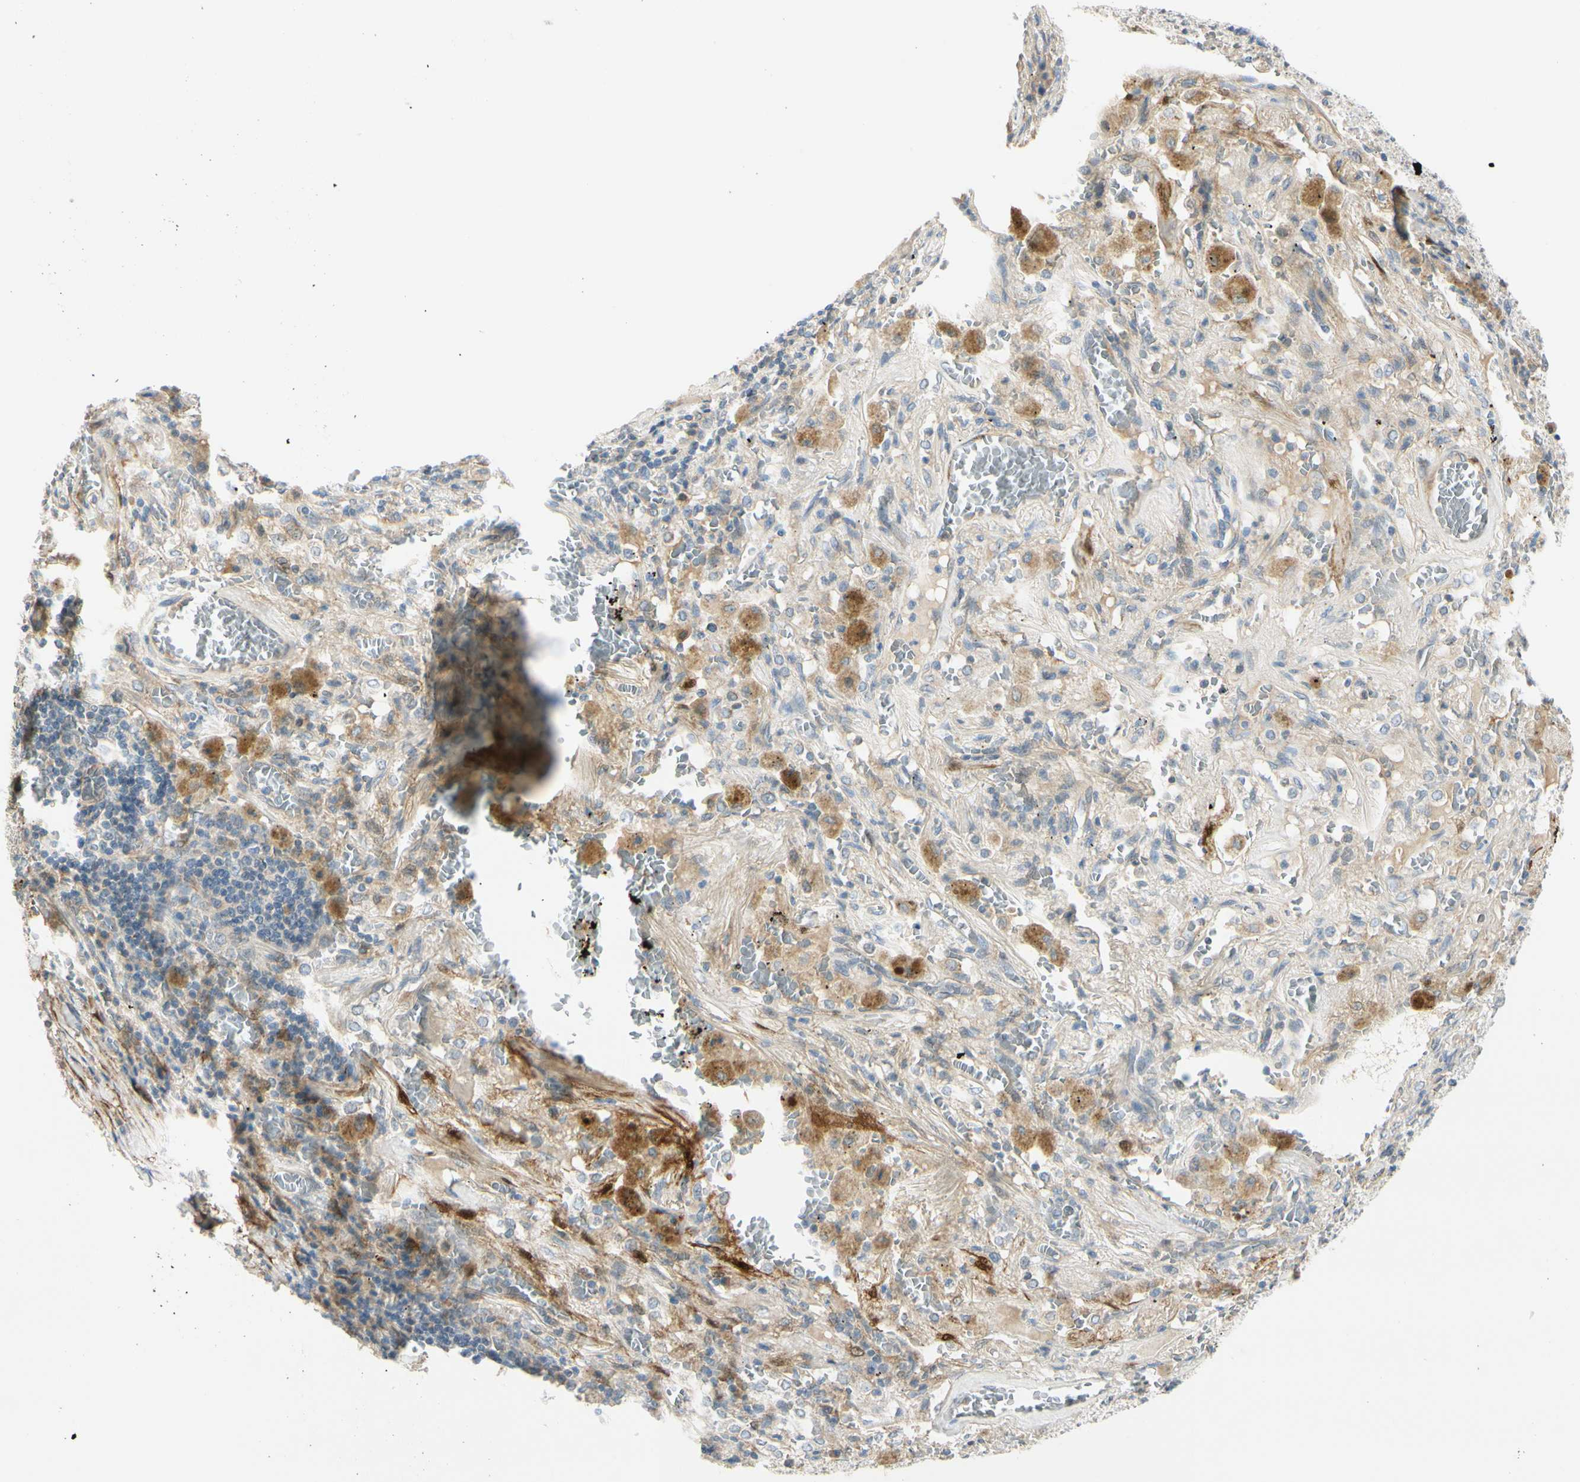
{"staining": {"intensity": "moderate", "quantity": "25%-75%", "location": "none"}, "tissue": "lung cancer", "cell_type": "Tumor cells", "image_type": "cancer", "snomed": [{"axis": "morphology", "description": "Squamous cell carcinoma, NOS"}, {"axis": "topography", "description": "Lung"}], "caption": "Immunohistochemistry of lung cancer exhibits medium levels of moderate None staining in about 25%-75% of tumor cells. The staining is performed using DAB brown chromogen to label protein expression. The nuclei are counter-stained blue using hematoxylin.", "gene": "FHL2", "patient": {"sex": "male", "age": 57}}